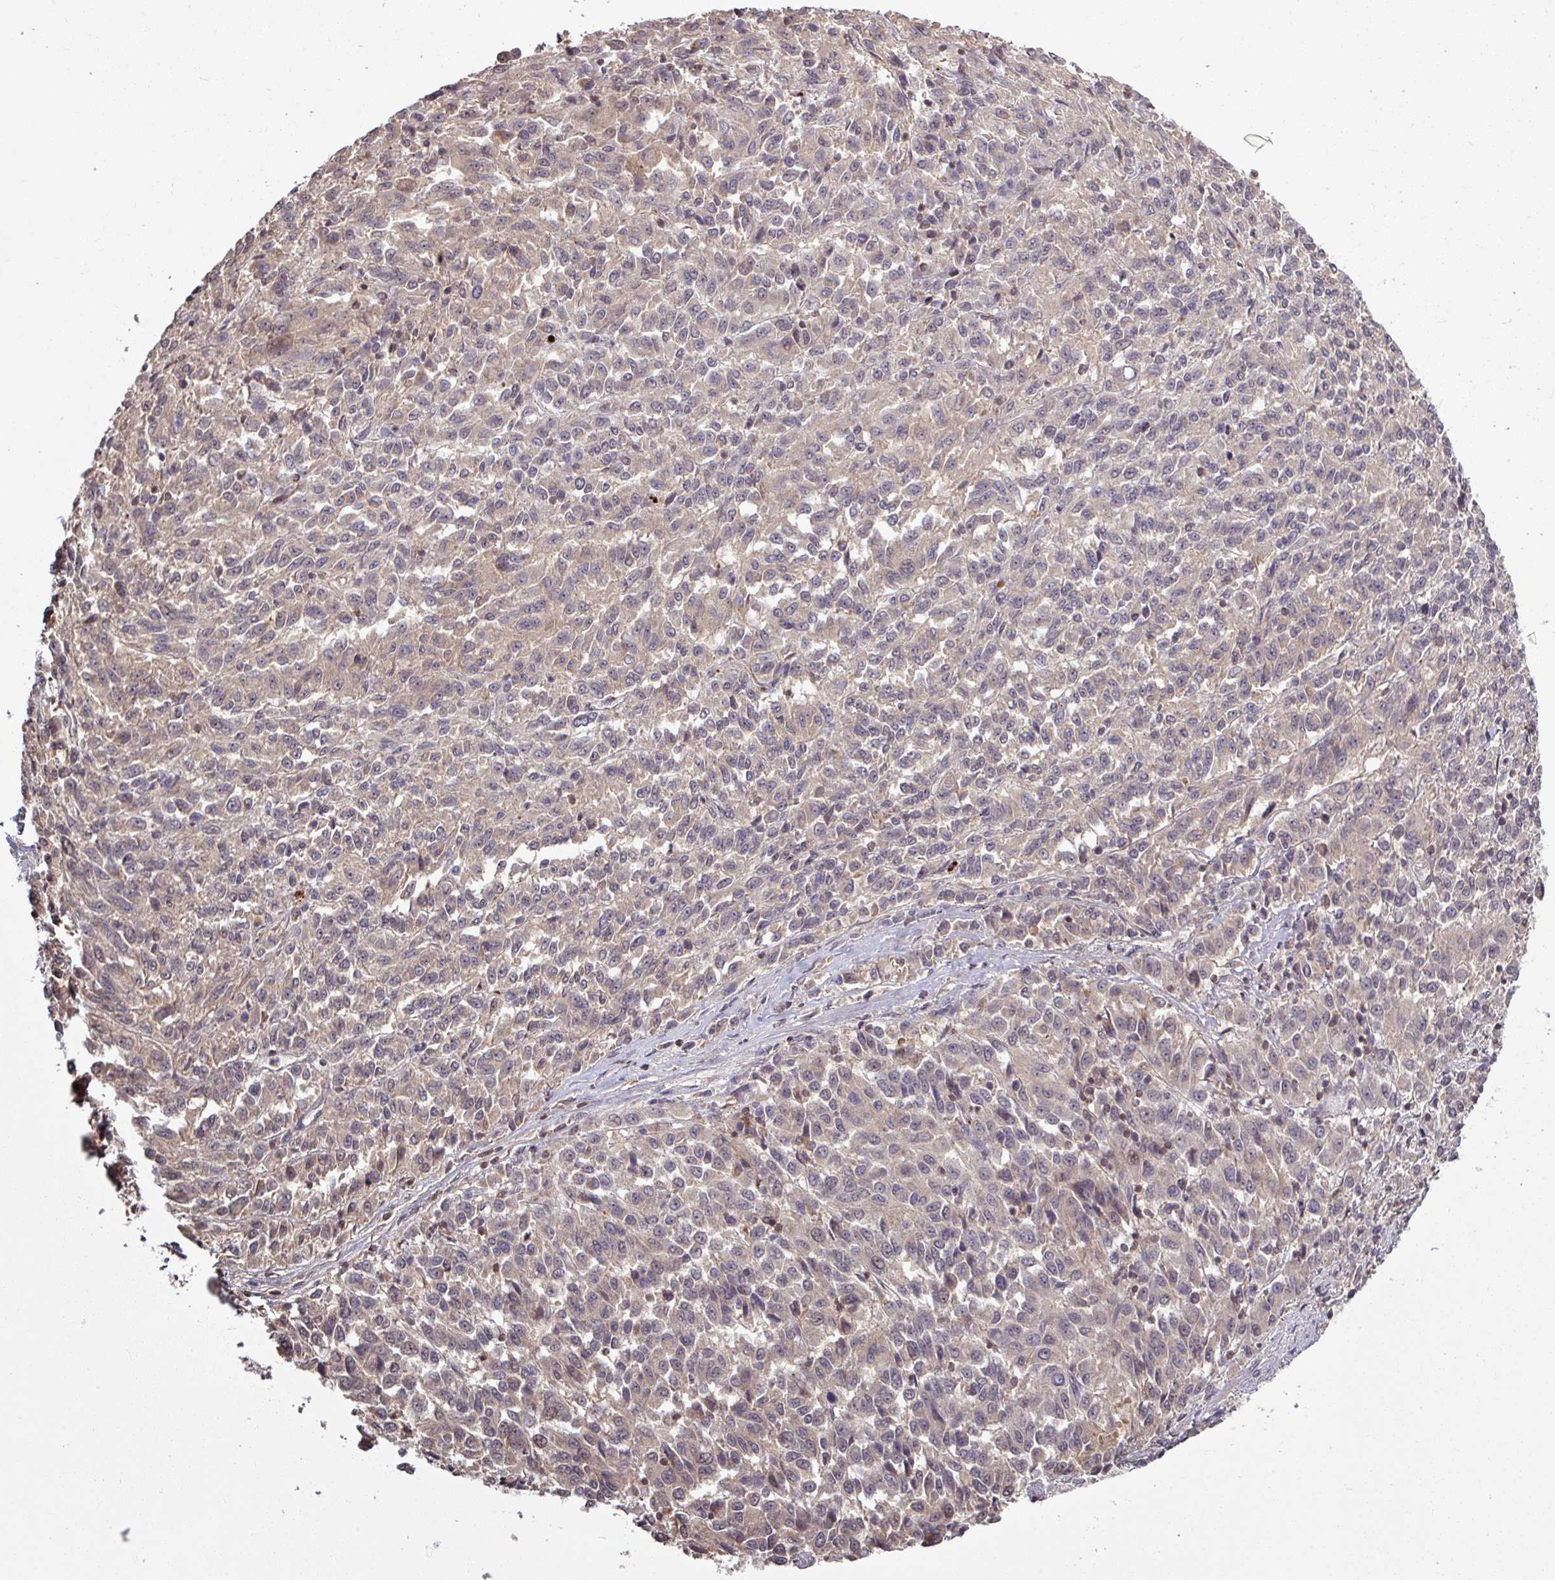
{"staining": {"intensity": "weak", "quantity": "25%-75%", "location": "cytoplasmic/membranous"}, "tissue": "melanoma", "cell_type": "Tumor cells", "image_type": "cancer", "snomed": [{"axis": "morphology", "description": "Malignant melanoma, Metastatic site"}, {"axis": "topography", "description": "Lung"}], "caption": "IHC histopathology image of malignant melanoma (metastatic site) stained for a protein (brown), which shows low levels of weak cytoplasmic/membranous staining in about 25%-75% of tumor cells.", "gene": "TUSC3", "patient": {"sex": "male", "age": 64}}